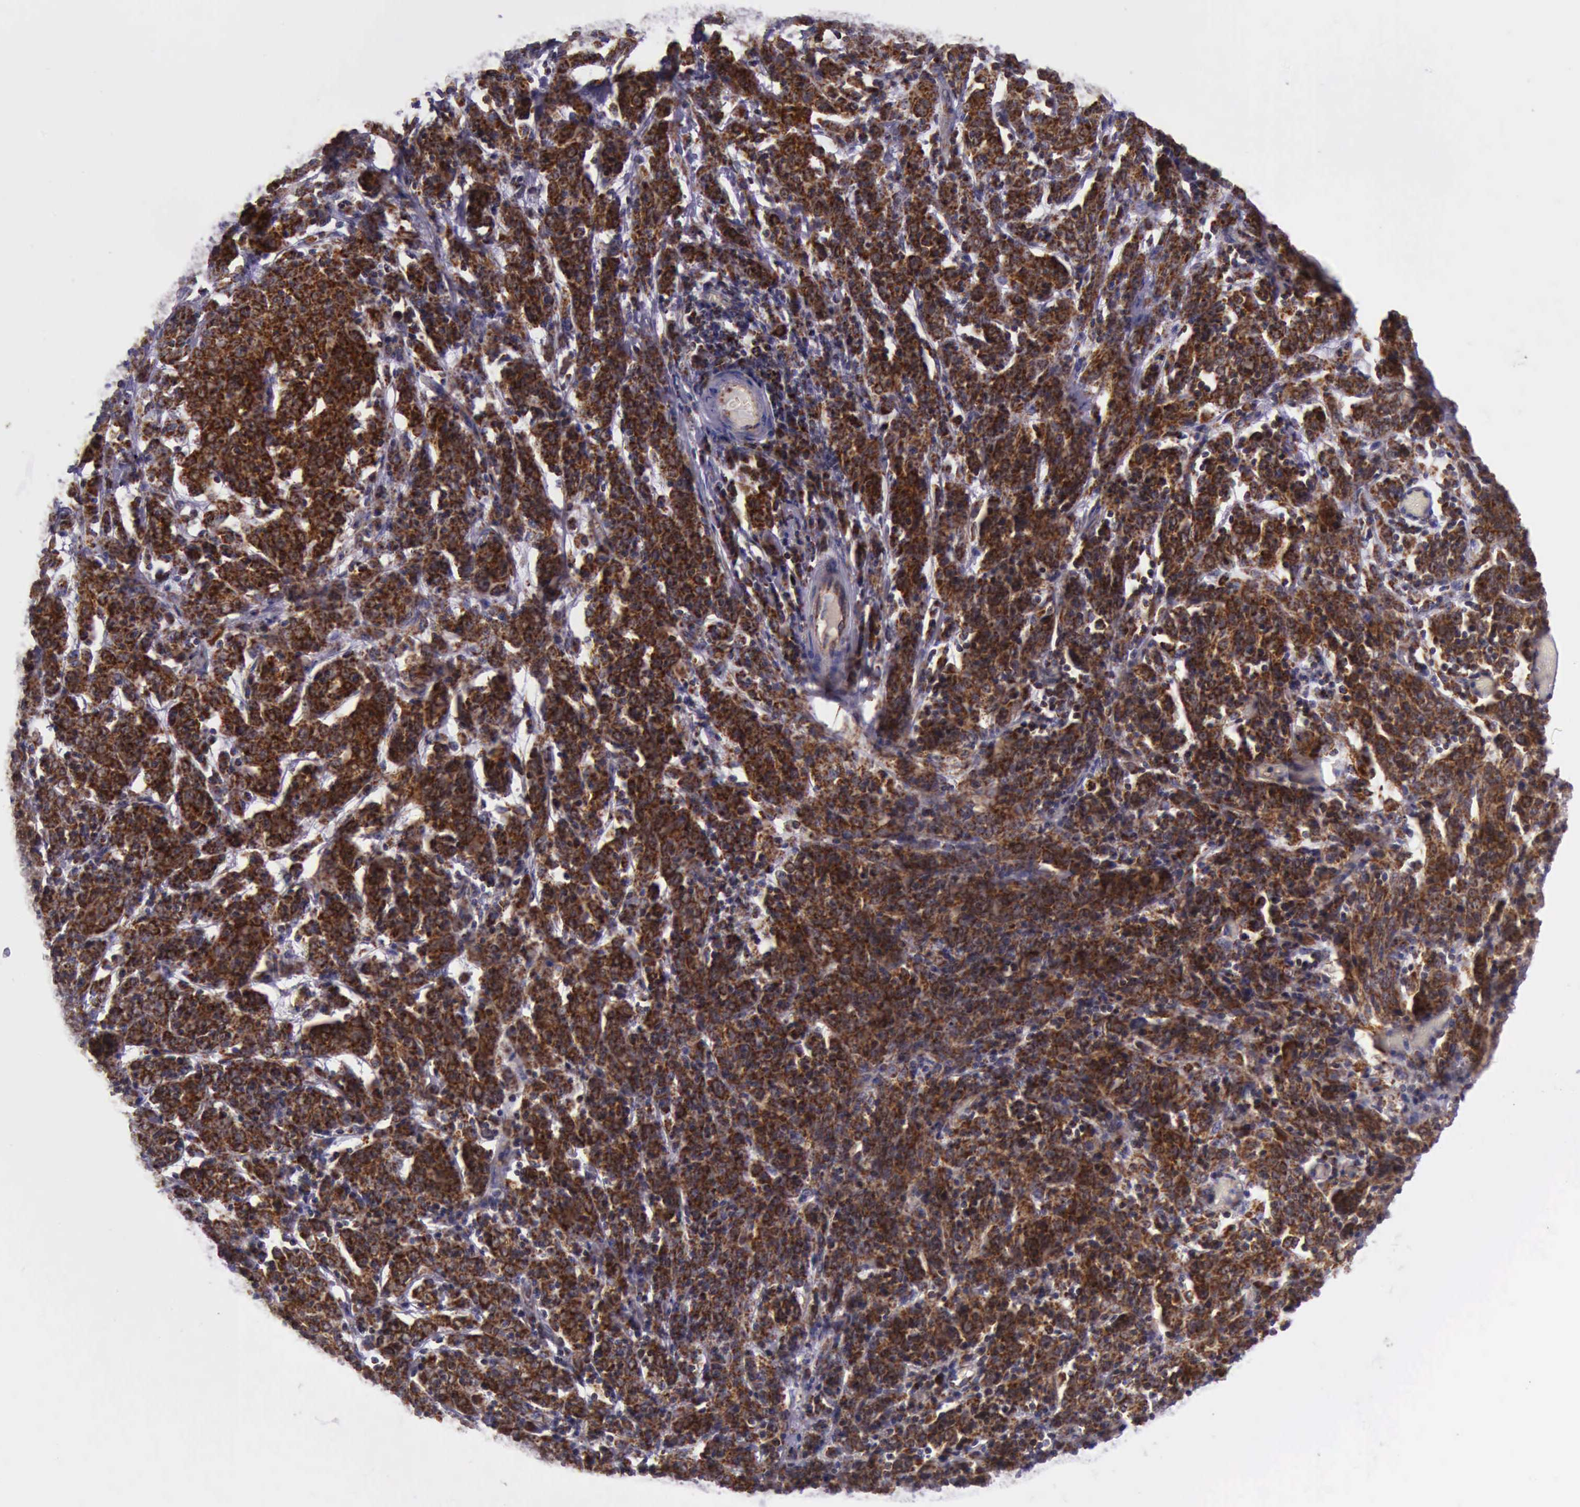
{"staining": {"intensity": "strong", "quantity": ">75%", "location": "cytoplasmic/membranous"}, "tissue": "cervical cancer", "cell_type": "Tumor cells", "image_type": "cancer", "snomed": [{"axis": "morphology", "description": "Normal tissue, NOS"}, {"axis": "morphology", "description": "Squamous cell carcinoma, NOS"}, {"axis": "topography", "description": "Cervix"}], "caption": "Human cervical cancer (squamous cell carcinoma) stained with a brown dye reveals strong cytoplasmic/membranous positive positivity in about >75% of tumor cells.", "gene": "TXN2", "patient": {"sex": "female", "age": 67}}